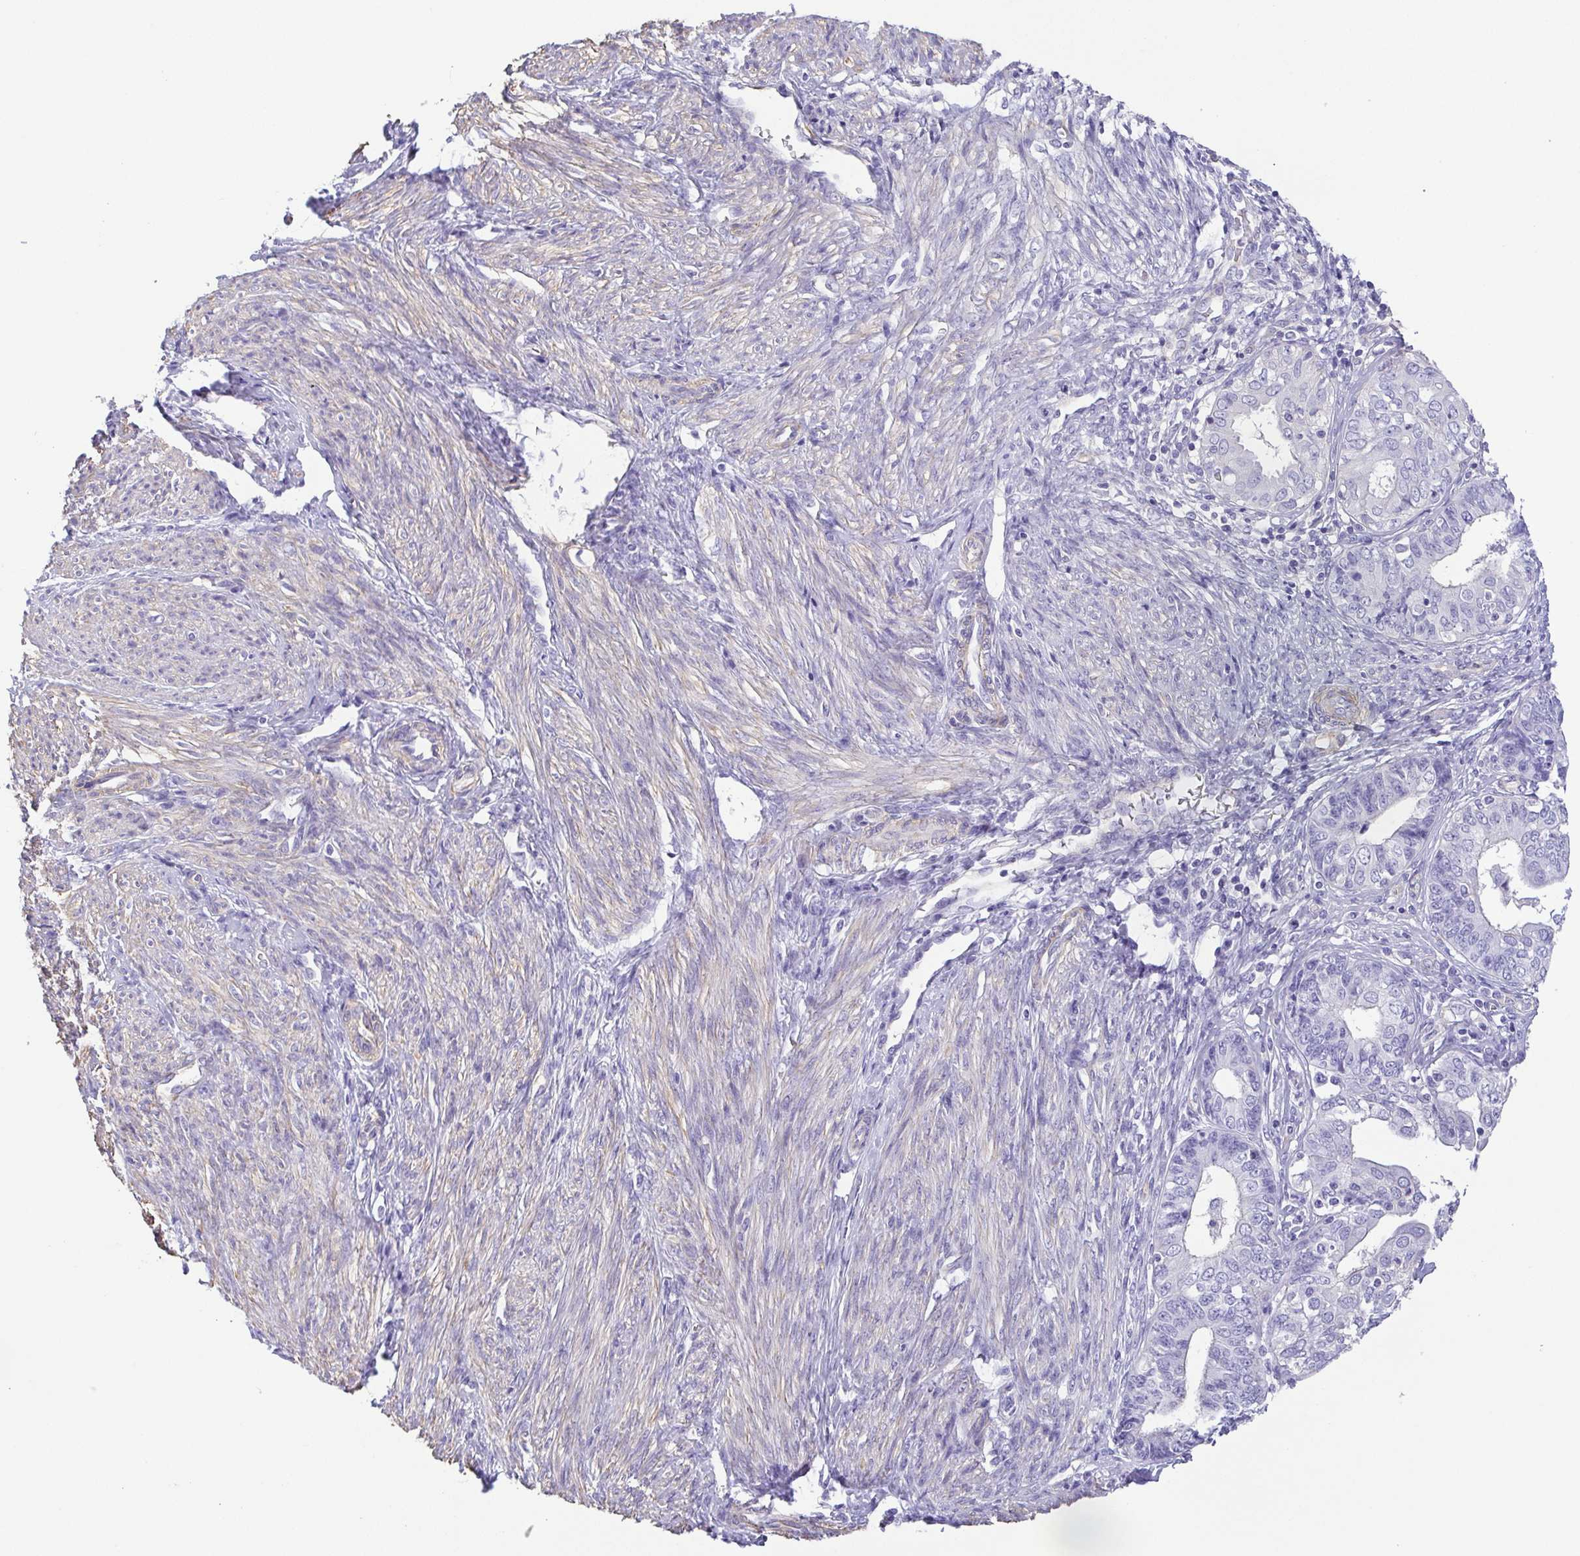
{"staining": {"intensity": "negative", "quantity": "none", "location": "none"}, "tissue": "endometrial cancer", "cell_type": "Tumor cells", "image_type": "cancer", "snomed": [{"axis": "morphology", "description": "Adenocarcinoma, NOS"}, {"axis": "topography", "description": "Endometrium"}], "caption": "Protein analysis of adenocarcinoma (endometrial) reveals no significant staining in tumor cells. (DAB IHC, high magnification).", "gene": "MYL6", "patient": {"sex": "female", "age": 68}}